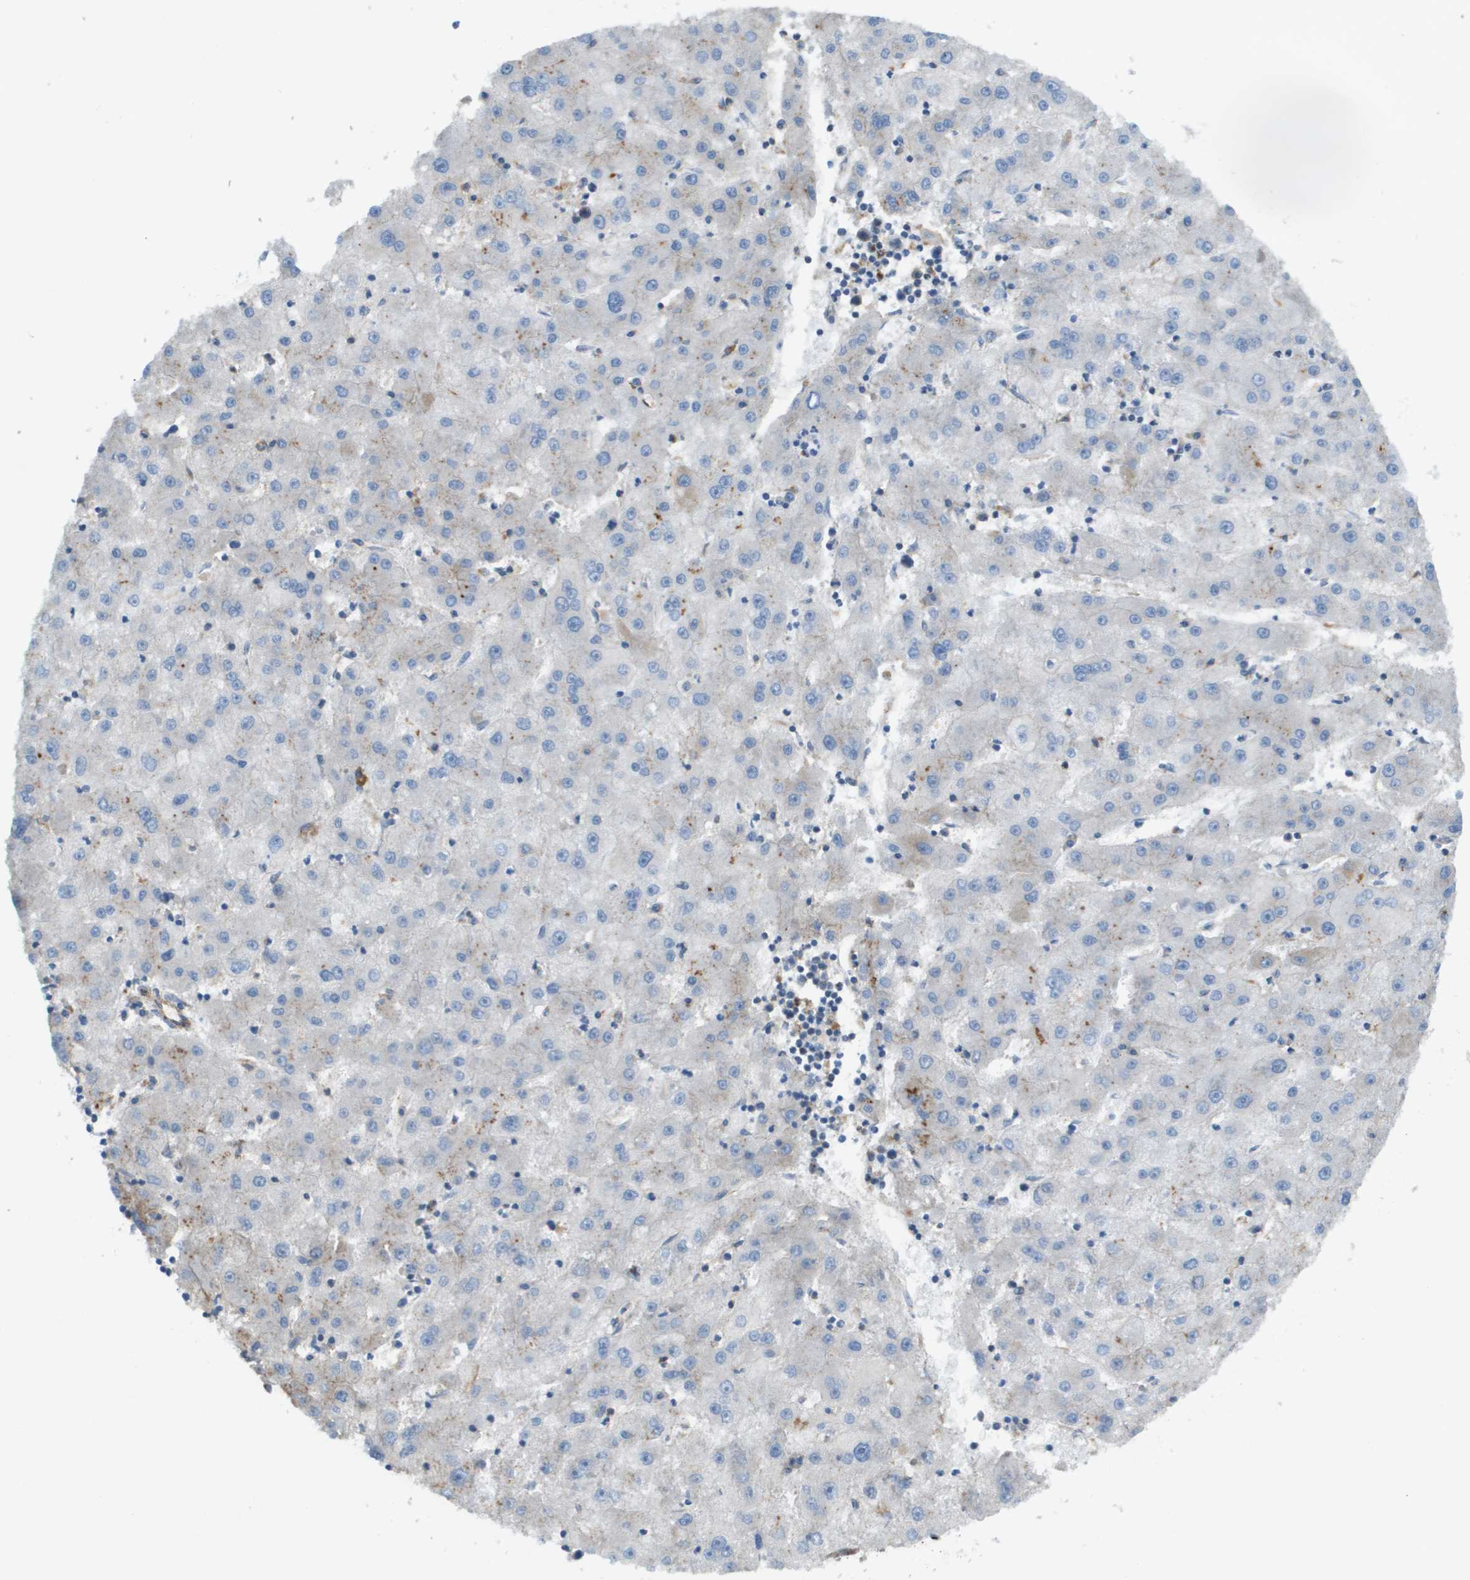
{"staining": {"intensity": "negative", "quantity": "none", "location": "none"}, "tissue": "liver cancer", "cell_type": "Tumor cells", "image_type": "cancer", "snomed": [{"axis": "morphology", "description": "Carcinoma, Hepatocellular, NOS"}, {"axis": "topography", "description": "Liver"}], "caption": "Immunohistochemistry of liver cancer exhibits no expression in tumor cells.", "gene": "MYH11", "patient": {"sex": "male", "age": 72}}